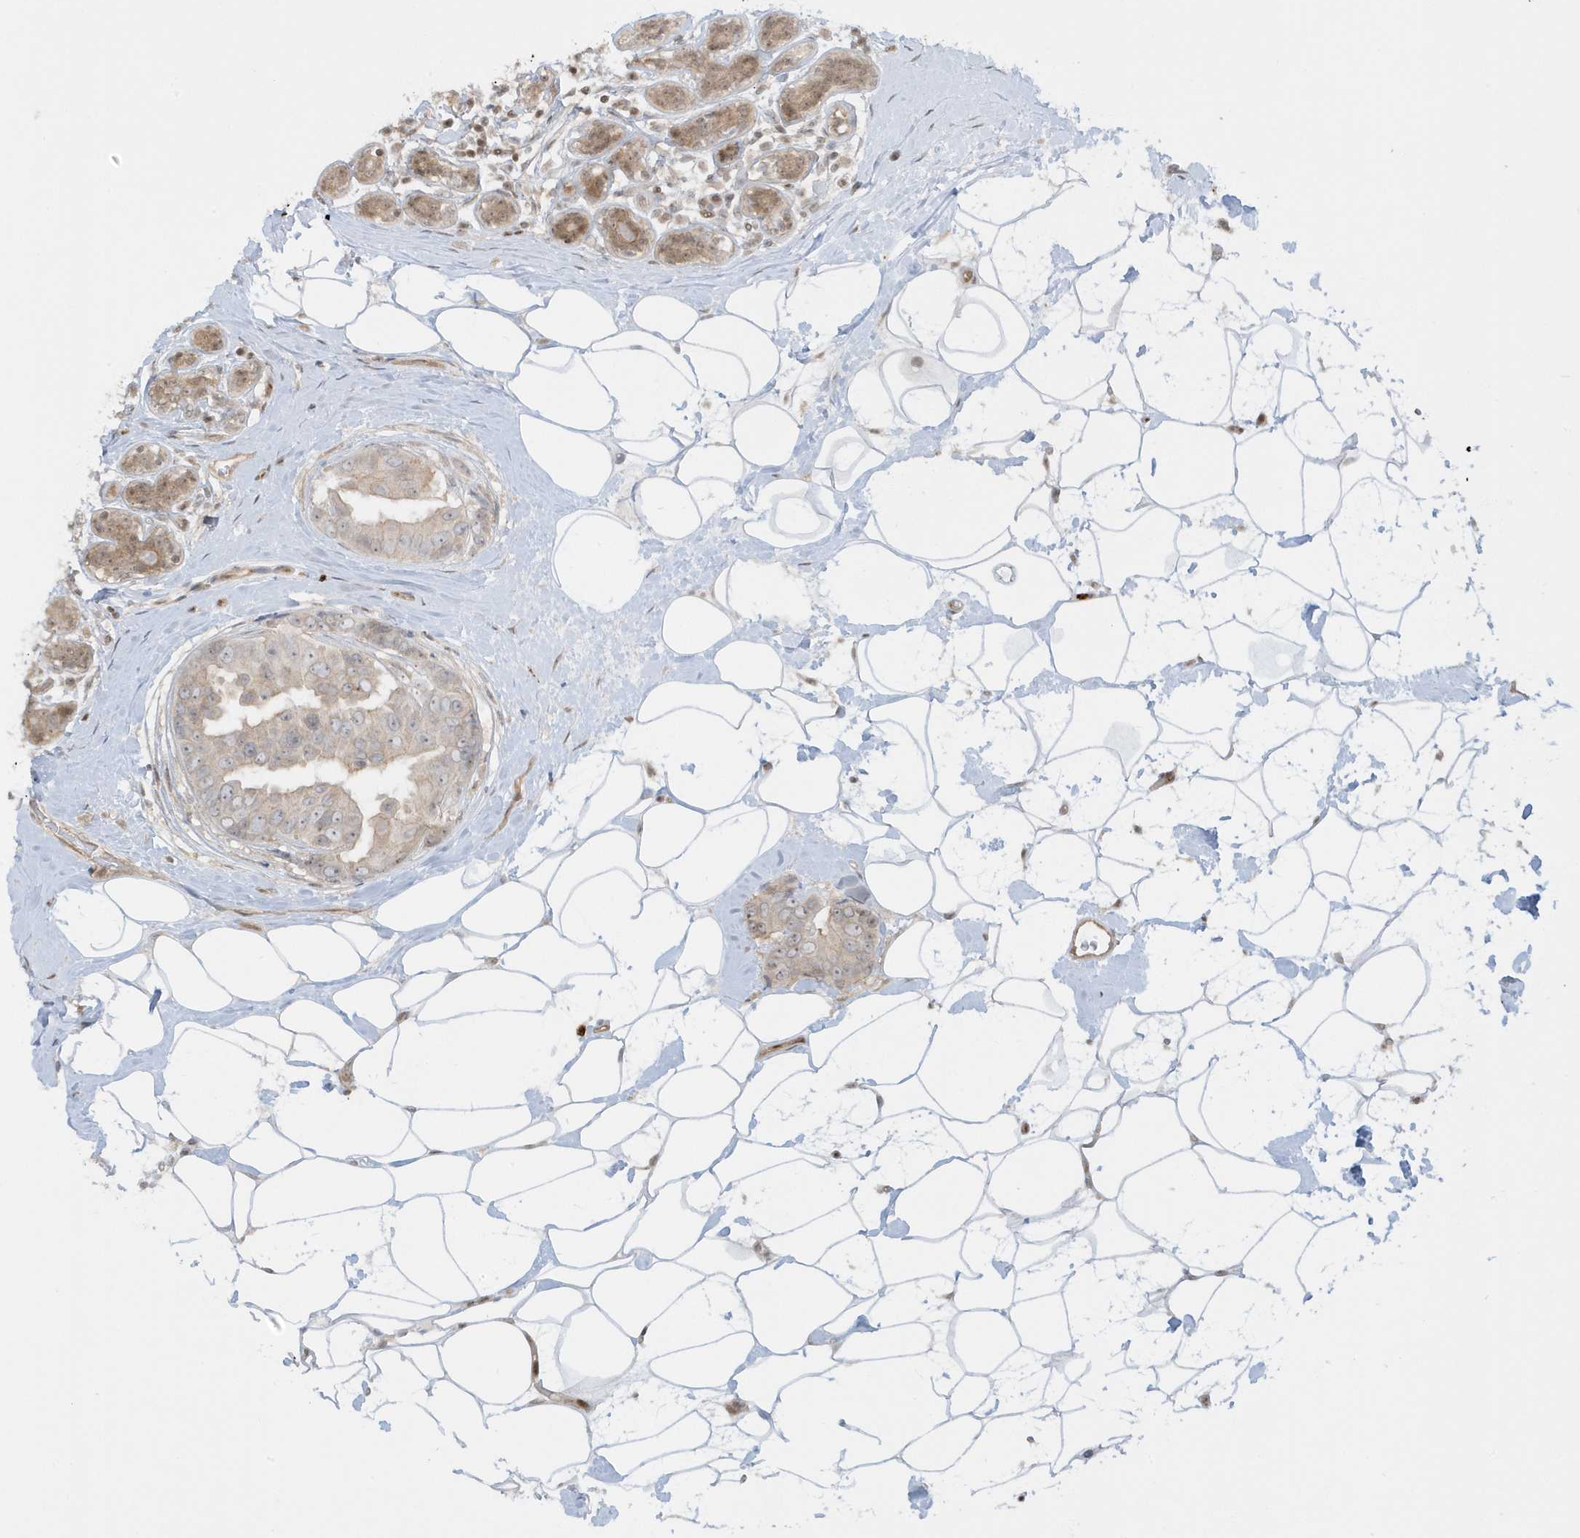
{"staining": {"intensity": "weak", "quantity": "<25%", "location": "nuclear"}, "tissue": "breast cancer", "cell_type": "Tumor cells", "image_type": "cancer", "snomed": [{"axis": "morphology", "description": "Normal tissue, NOS"}, {"axis": "morphology", "description": "Duct carcinoma"}, {"axis": "topography", "description": "Breast"}], "caption": "This histopathology image is of breast intraductal carcinoma stained with IHC to label a protein in brown with the nuclei are counter-stained blue. There is no staining in tumor cells.", "gene": "PPP1R7", "patient": {"sex": "female", "age": 39}}